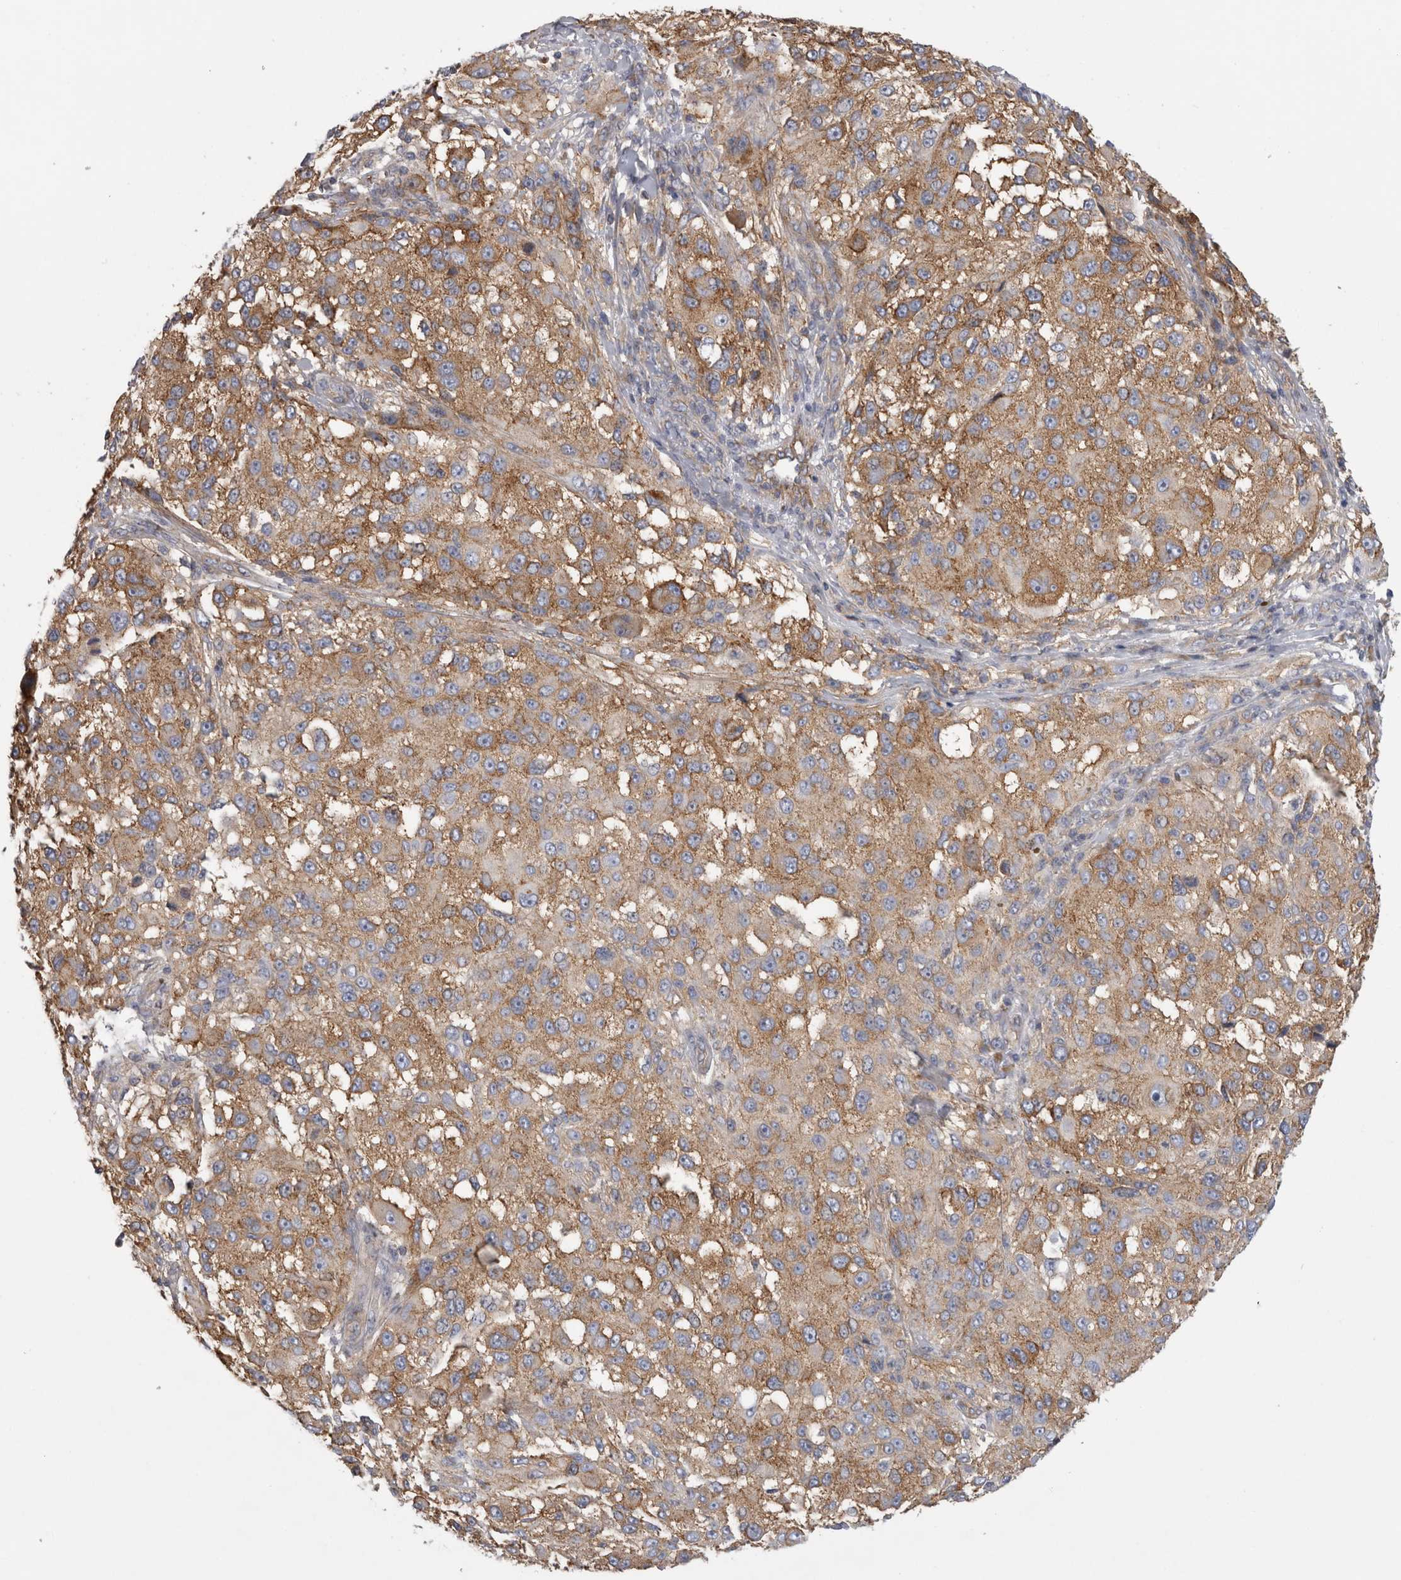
{"staining": {"intensity": "moderate", "quantity": ">75%", "location": "cytoplasmic/membranous"}, "tissue": "melanoma", "cell_type": "Tumor cells", "image_type": "cancer", "snomed": [{"axis": "morphology", "description": "Necrosis, NOS"}, {"axis": "morphology", "description": "Malignant melanoma, NOS"}, {"axis": "topography", "description": "Skin"}], "caption": "High-power microscopy captured an immunohistochemistry (IHC) histopathology image of malignant melanoma, revealing moderate cytoplasmic/membranous expression in approximately >75% of tumor cells. The staining is performed using DAB brown chromogen to label protein expression. The nuclei are counter-stained blue using hematoxylin.", "gene": "ATXN3", "patient": {"sex": "female", "age": 87}}